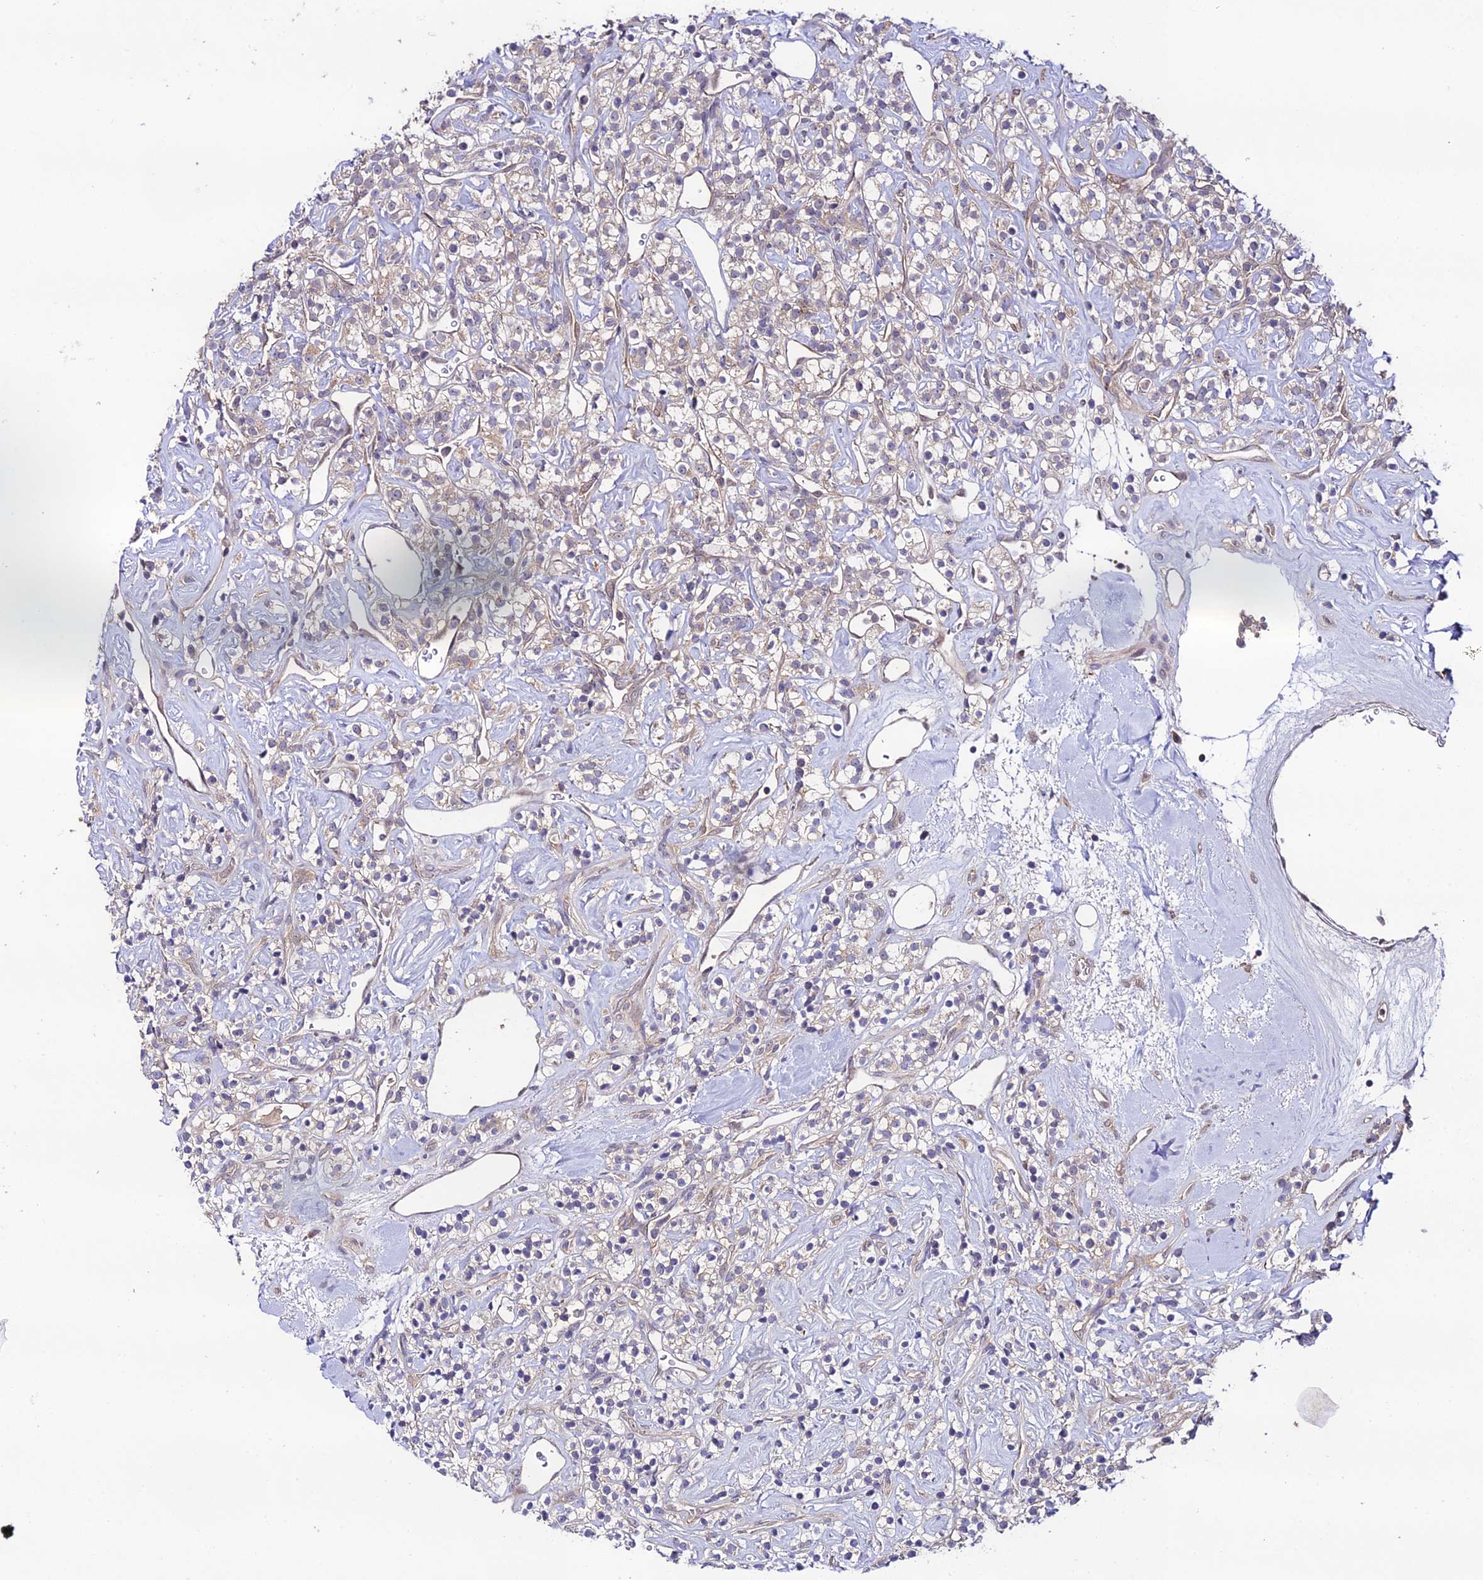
{"staining": {"intensity": "weak", "quantity": "25%-75%", "location": "cytoplasmic/membranous"}, "tissue": "renal cancer", "cell_type": "Tumor cells", "image_type": "cancer", "snomed": [{"axis": "morphology", "description": "Adenocarcinoma, NOS"}, {"axis": "topography", "description": "Kidney"}], "caption": "Tumor cells reveal weak cytoplasmic/membranous positivity in approximately 25%-75% of cells in renal cancer.", "gene": "TRIM40", "patient": {"sex": "male", "age": 77}}